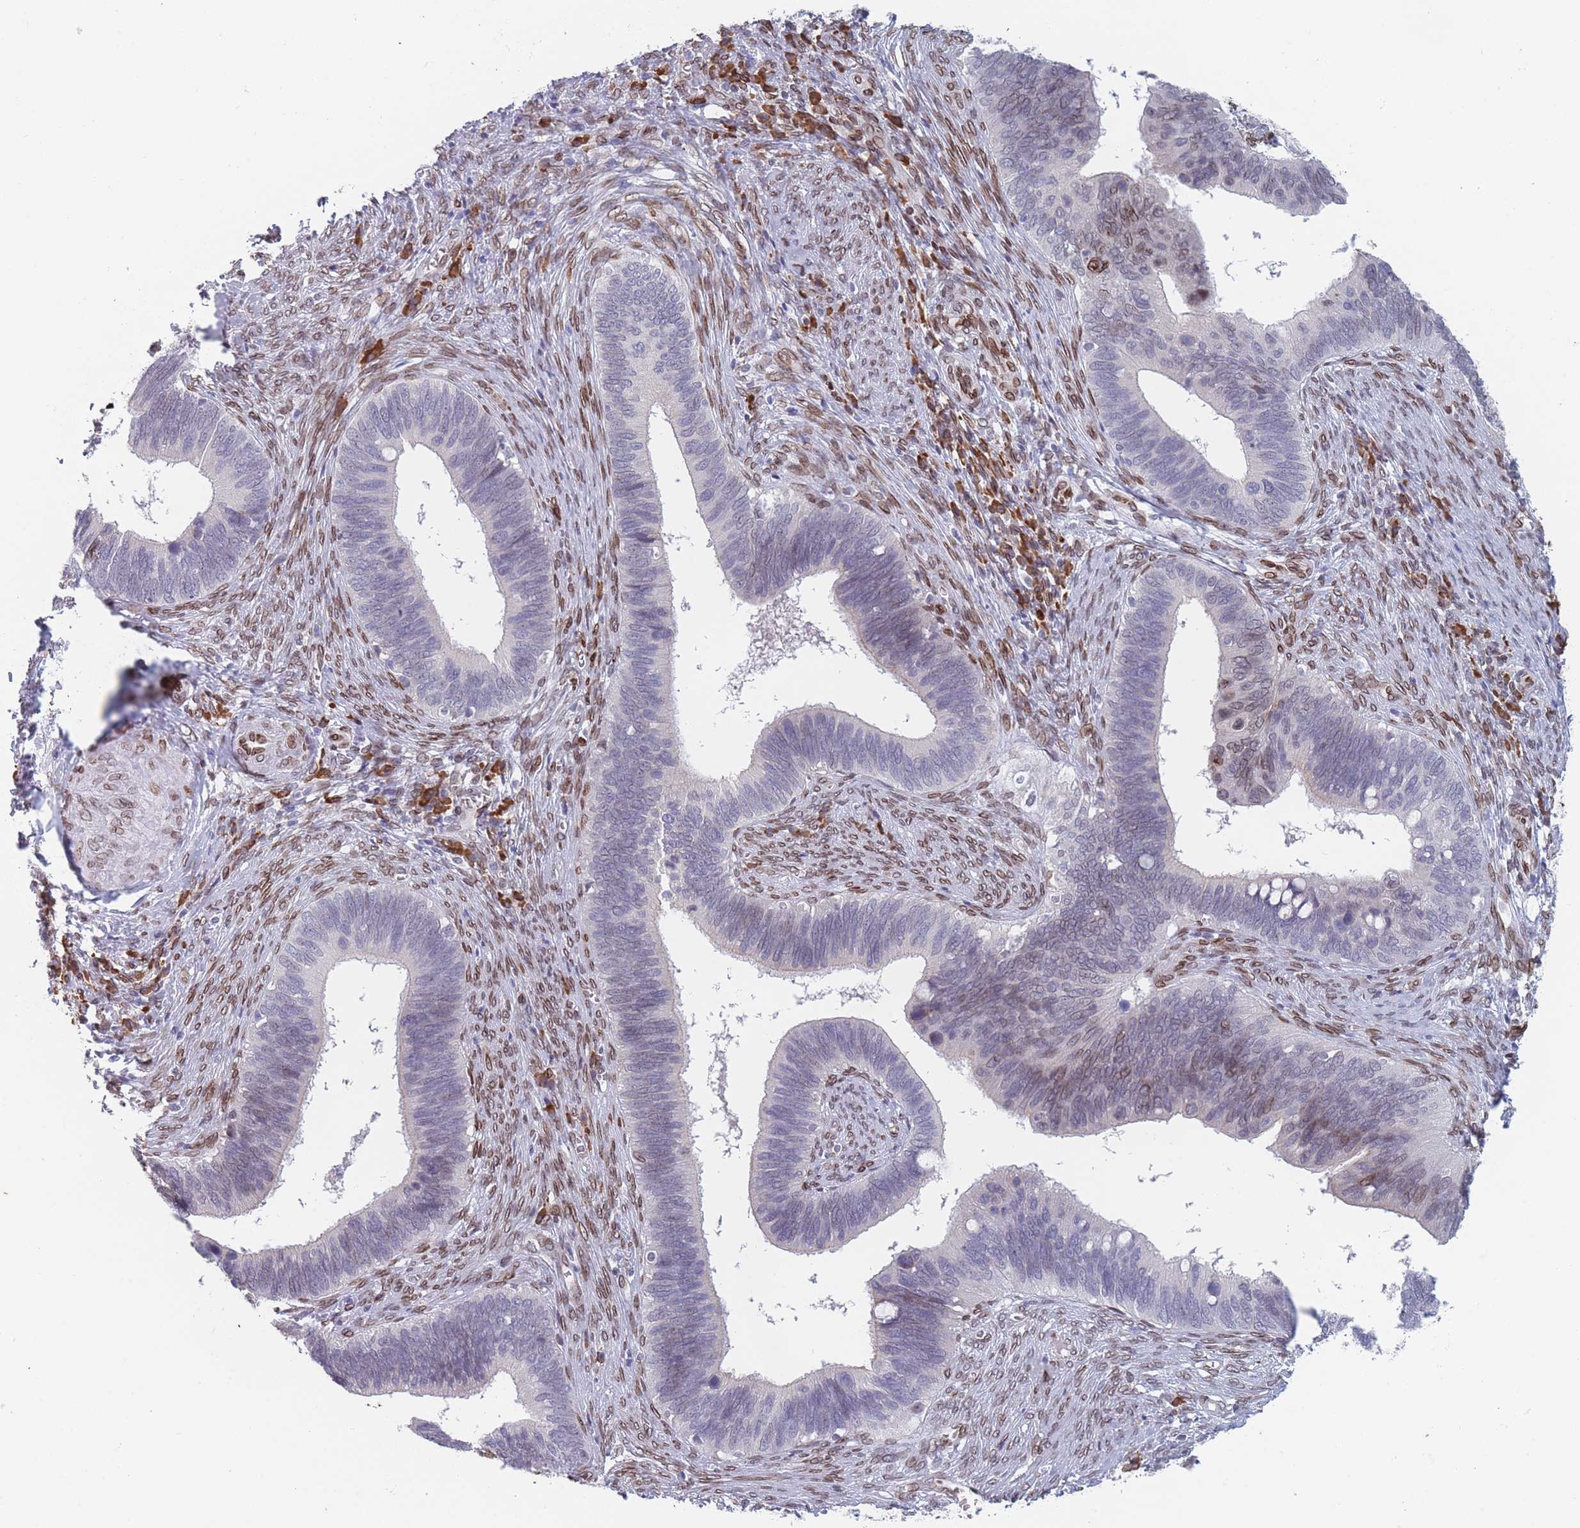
{"staining": {"intensity": "moderate", "quantity": "<25%", "location": "cytoplasmic/membranous,nuclear"}, "tissue": "cervical cancer", "cell_type": "Tumor cells", "image_type": "cancer", "snomed": [{"axis": "morphology", "description": "Adenocarcinoma, NOS"}, {"axis": "topography", "description": "Cervix"}], "caption": "Immunohistochemical staining of adenocarcinoma (cervical) shows moderate cytoplasmic/membranous and nuclear protein positivity in approximately <25% of tumor cells. (DAB (3,3'-diaminobenzidine) IHC with brightfield microscopy, high magnification).", "gene": "ZBTB1", "patient": {"sex": "female", "age": 42}}